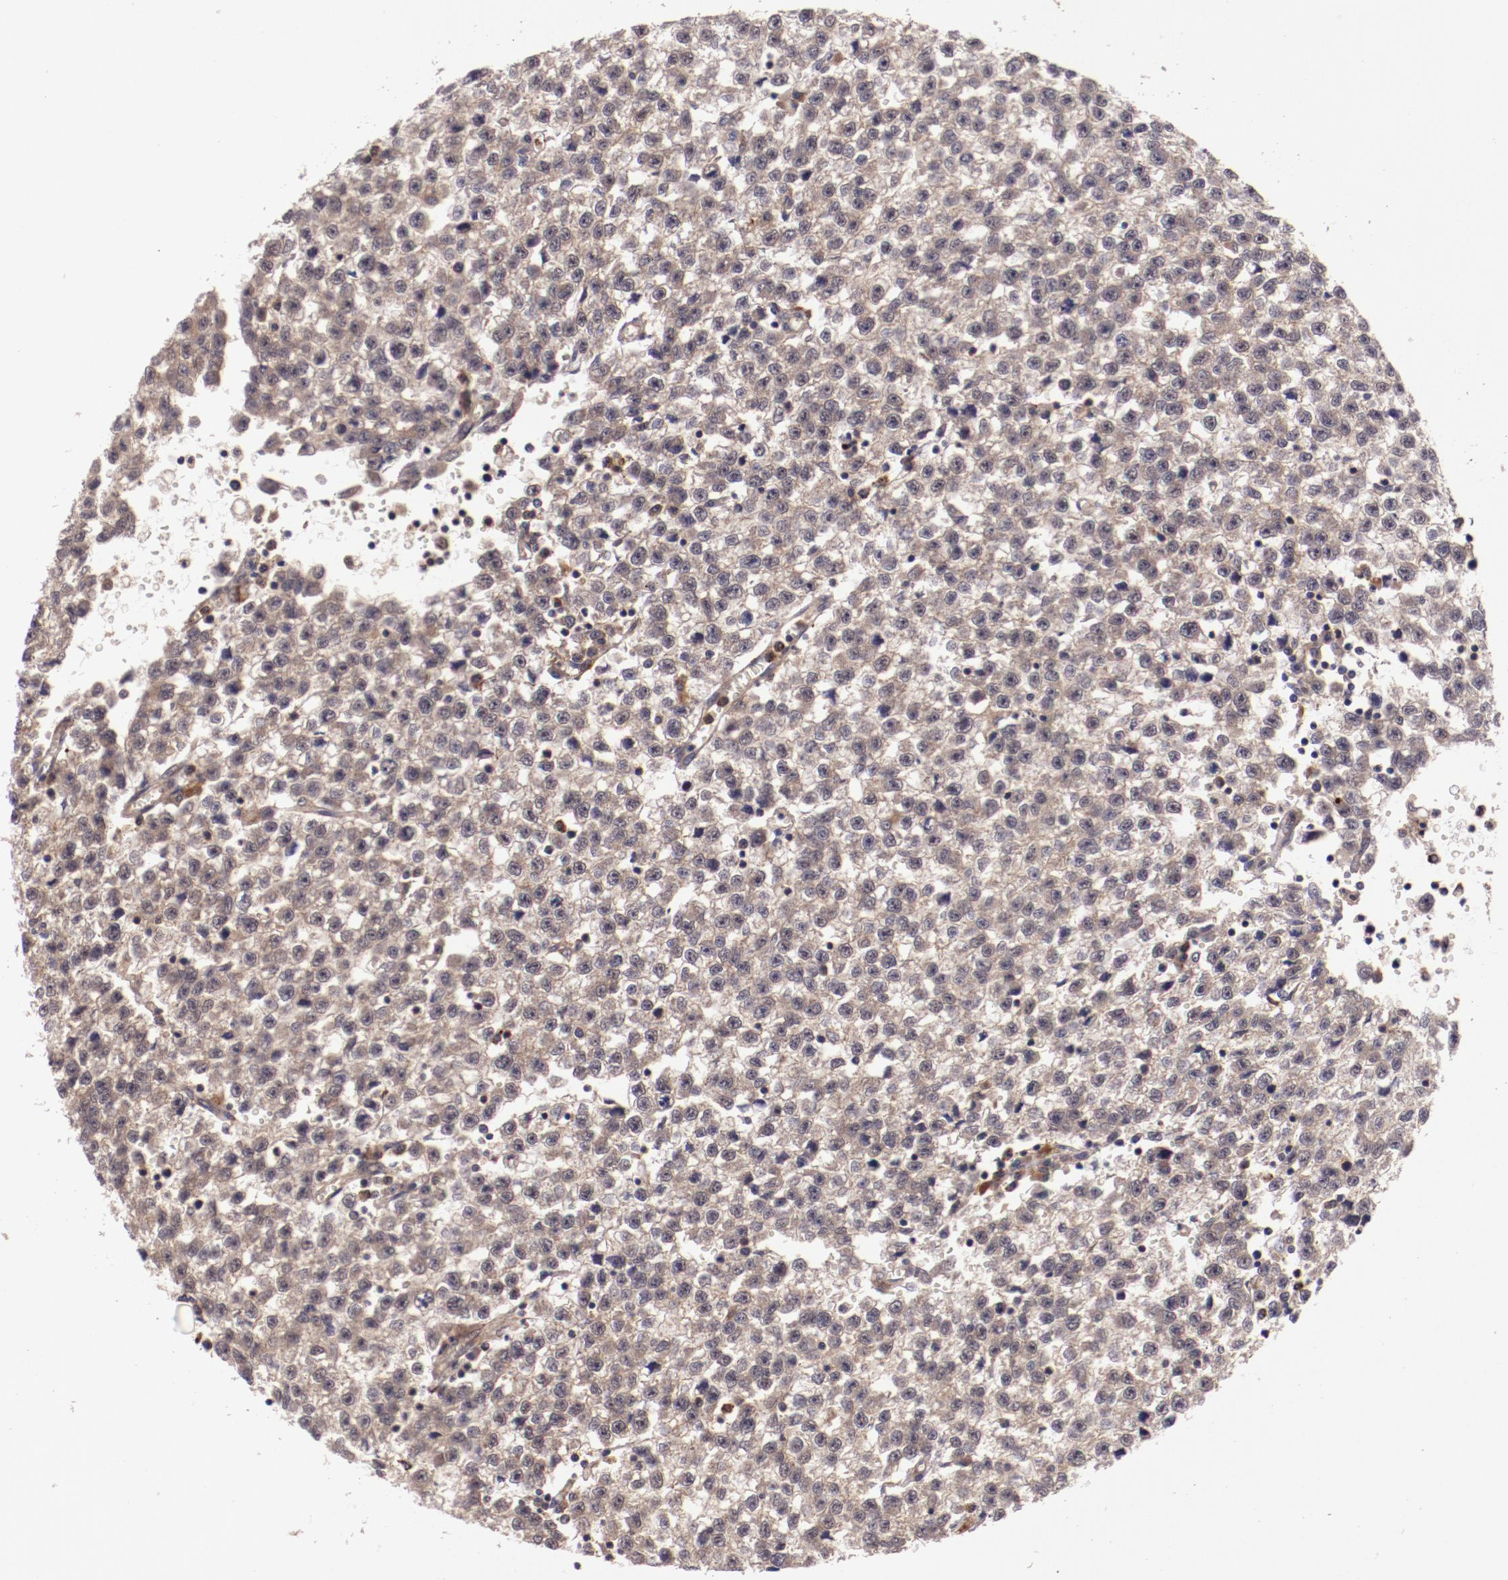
{"staining": {"intensity": "weak", "quantity": ">75%", "location": "cytoplasmic/membranous"}, "tissue": "testis cancer", "cell_type": "Tumor cells", "image_type": "cancer", "snomed": [{"axis": "morphology", "description": "Seminoma, NOS"}, {"axis": "topography", "description": "Testis"}], "caption": "A histopathology image showing weak cytoplasmic/membranous positivity in about >75% of tumor cells in testis cancer (seminoma), as visualized by brown immunohistochemical staining.", "gene": "FTSJ1", "patient": {"sex": "male", "age": 35}}